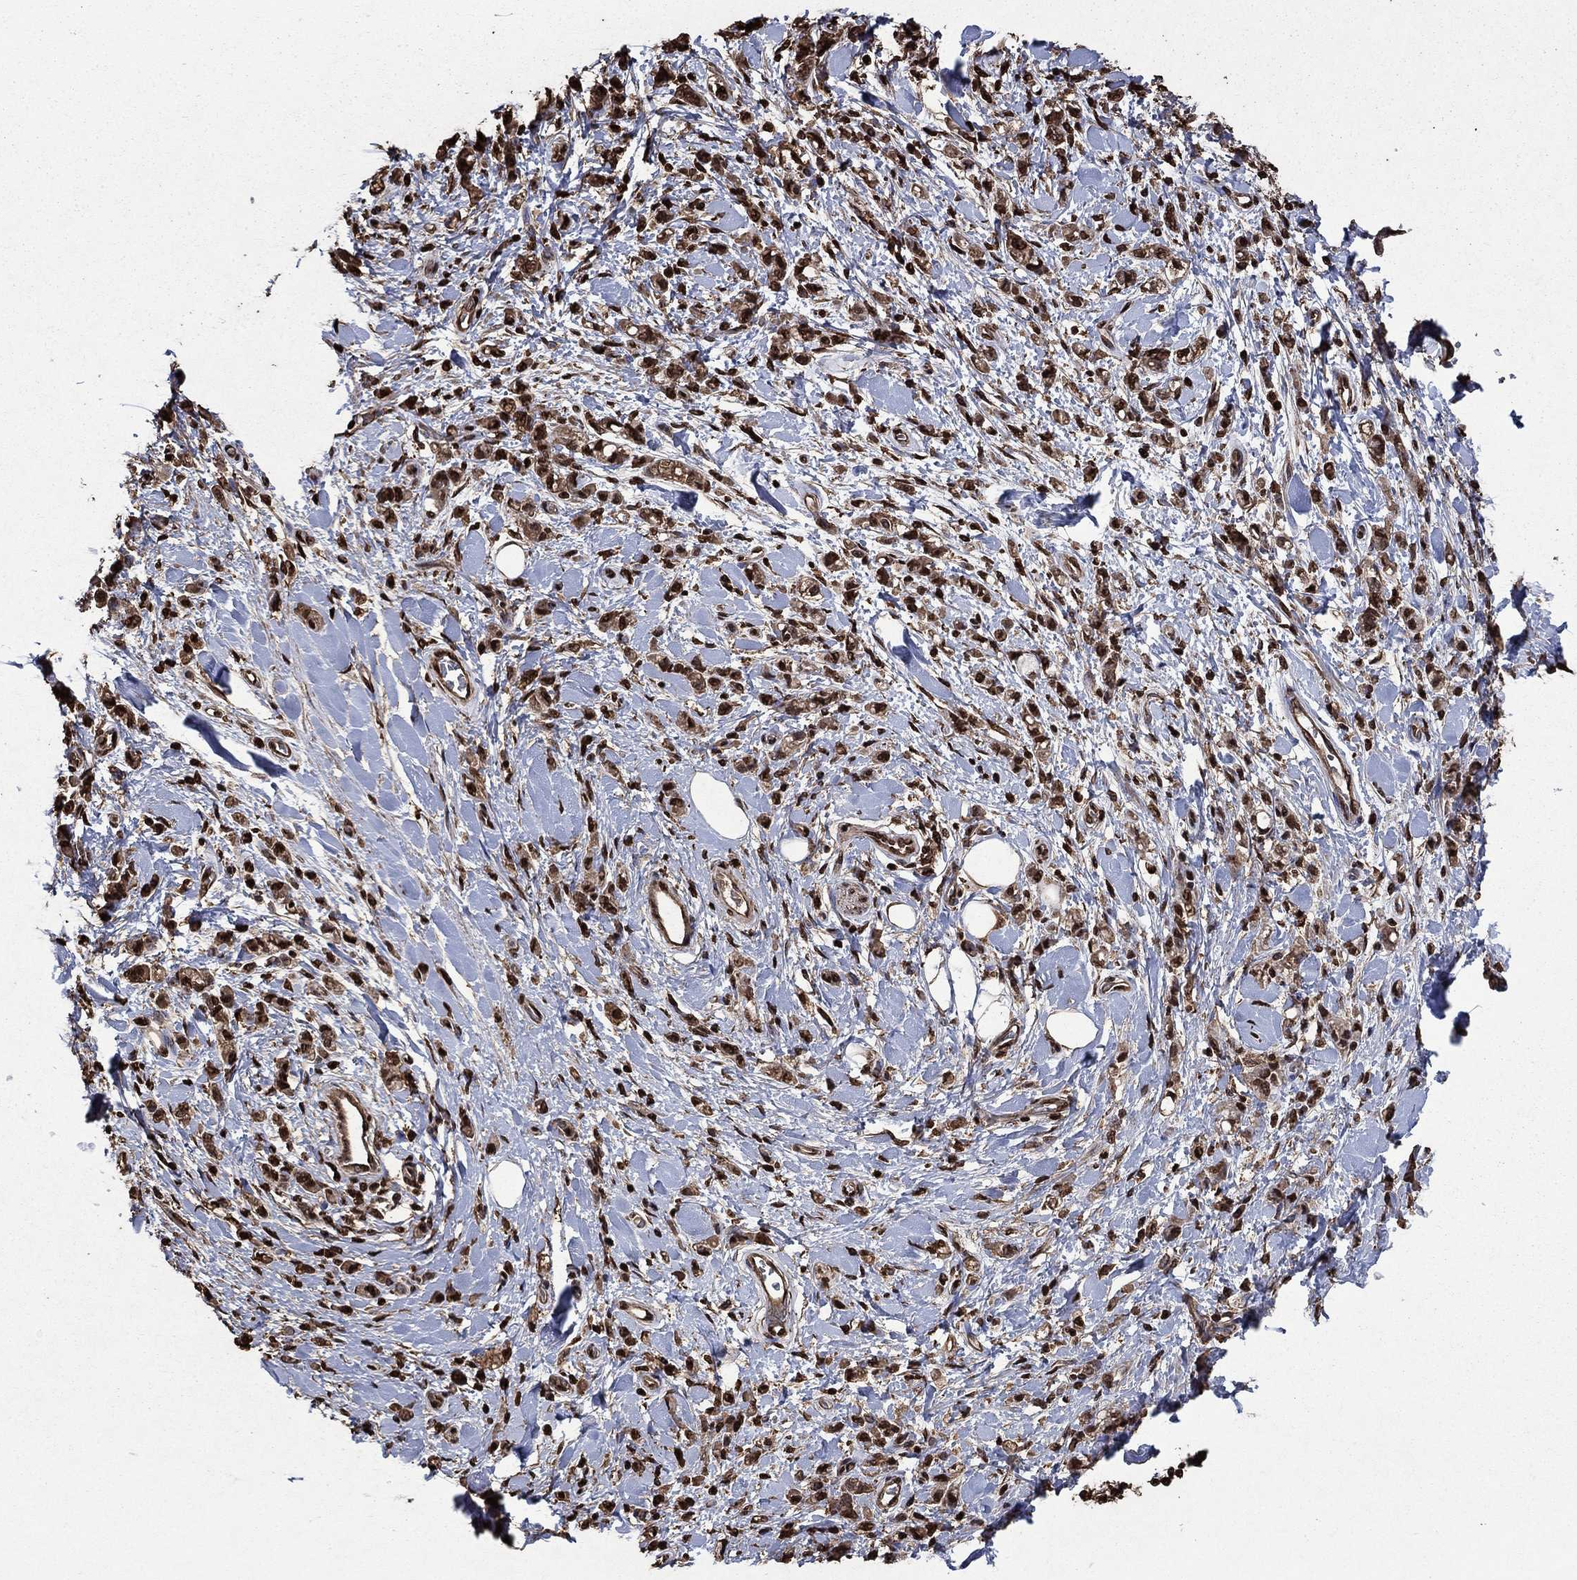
{"staining": {"intensity": "strong", "quantity": "25%-75%", "location": "nuclear"}, "tissue": "stomach cancer", "cell_type": "Tumor cells", "image_type": "cancer", "snomed": [{"axis": "morphology", "description": "Adenocarcinoma, NOS"}, {"axis": "topography", "description": "Stomach"}], "caption": "Adenocarcinoma (stomach) stained for a protein (brown) exhibits strong nuclear positive expression in approximately 25%-75% of tumor cells.", "gene": "GAPDH", "patient": {"sex": "male", "age": 77}}